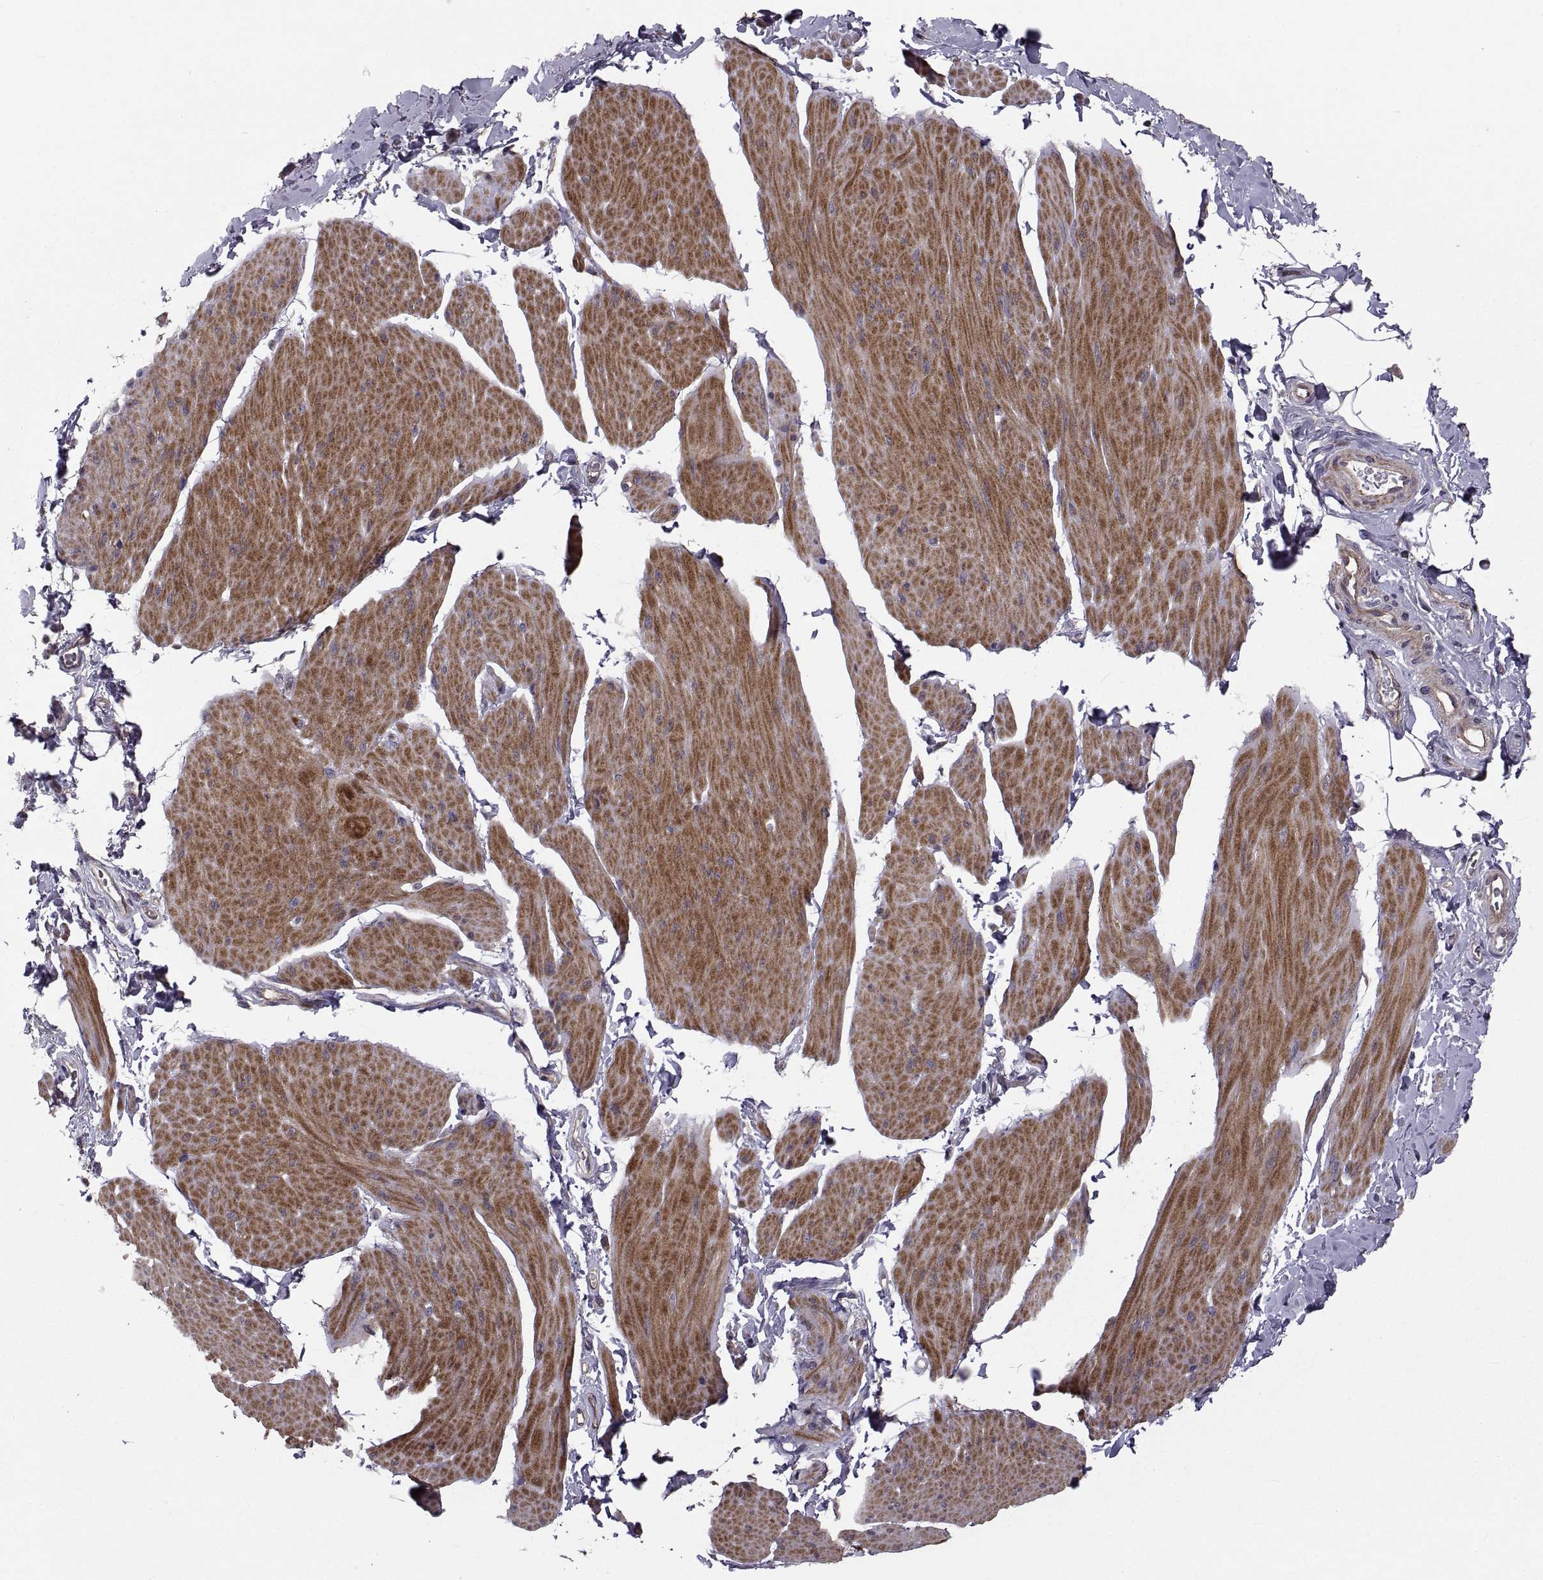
{"staining": {"intensity": "moderate", "quantity": "25%-75%", "location": "cytoplasmic/membranous"}, "tissue": "smooth muscle", "cell_type": "Smooth muscle cells", "image_type": "normal", "snomed": [{"axis": "morphology", "description": "Normal tissue, NOS"}, {"axis": "topography", "description": "Adipose tissue"}, {"axis": "topography", "description": "Smooth muscle"}, {"axis": "topography", "description": "Peripheral nerve tissue"}], "caption": "A medium amount of moderate cytoplasmic/membranous staining is present in approximately 25%-75% of smooth muscle cells in benign smooth muscle. (IHC, brightfield microscopy, high magnification).", "gene": "PMM2", "patient": {"sex": "male", "age": 83}}